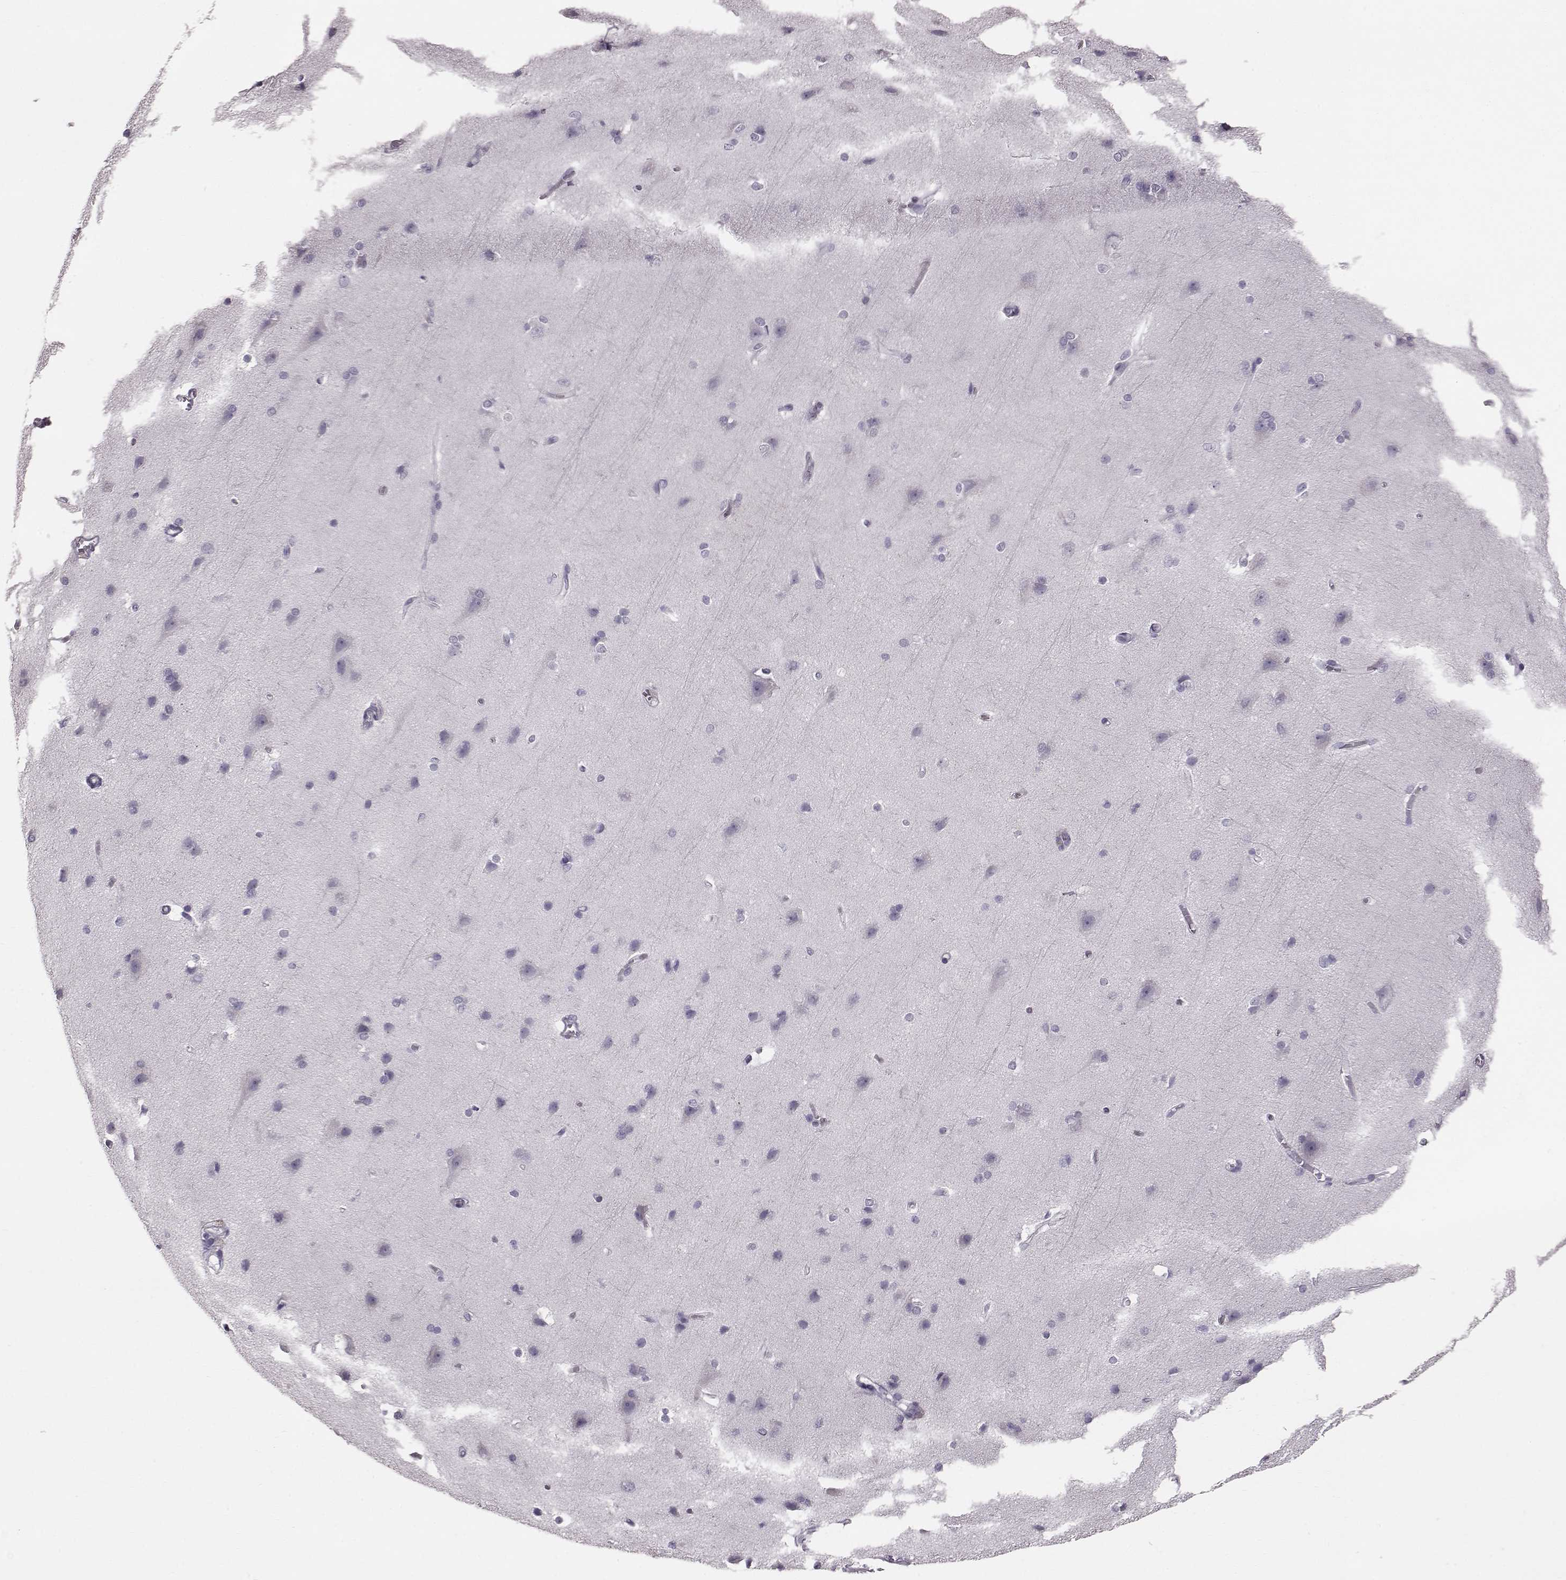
{"staining": {"intensity": "negative", "quantity": "none", "location": "none"}, "tissue": "cerebral cortex", "cell_type": "Endothelial cells", "image_type": "normal", "snomed": [{"axis": "morphology", "description": "Normal tissue, NOS"}, {"axis": "topography", "description": "Cerebral cortex"}], "caption": "A photomicrograph of human cerebral cortex is negative for staining in endothelial cells. The staining is performed using DAB (3,3'-diaminobenzidine) brown chromogen with nuclei counter-stained in using hematoxylin.", "gene": "TCHHL1", "patient": {"sex": "male", "age": 37}}